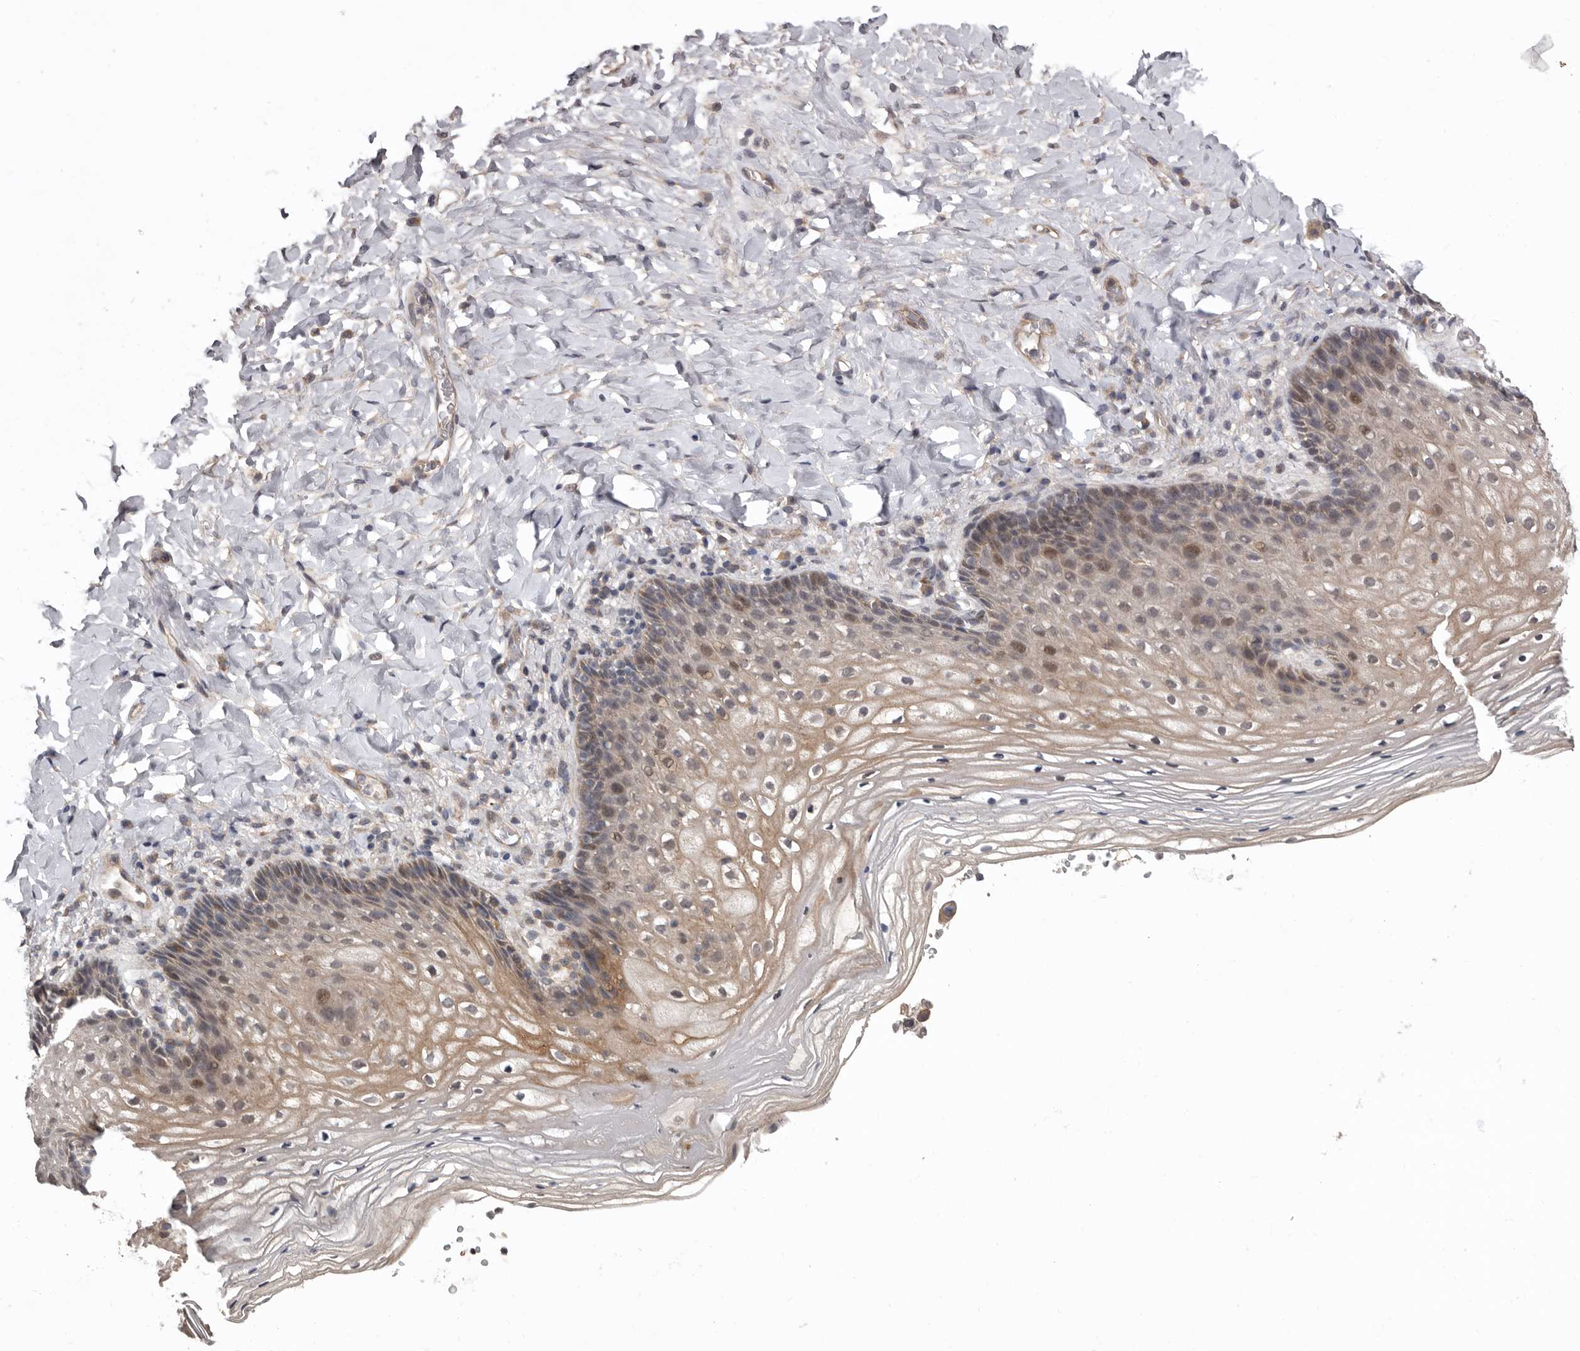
{"staining": {"intensity": "moderate", "quantity": "25%-75%", "location": "cytoplasmic/membranous,nuclear"}, "tissue": "vagina", "cell_type": "Squamous epithelial cells", "image_type": "normal", "snomed": [{"axis": "morphology", "description": "Normal tissue, NOS"}, {"axis": "topography", "description": "Vagina"}], "caption": "Benign vagina exhibits moderate cytoplasmic/membranous,nuclear staining in about 25%-75% of squamous epithelial cells, visualized by immunohistochemistry.", "gene": "FGFR4", "patient": {"sex": "female", "age": 60}}